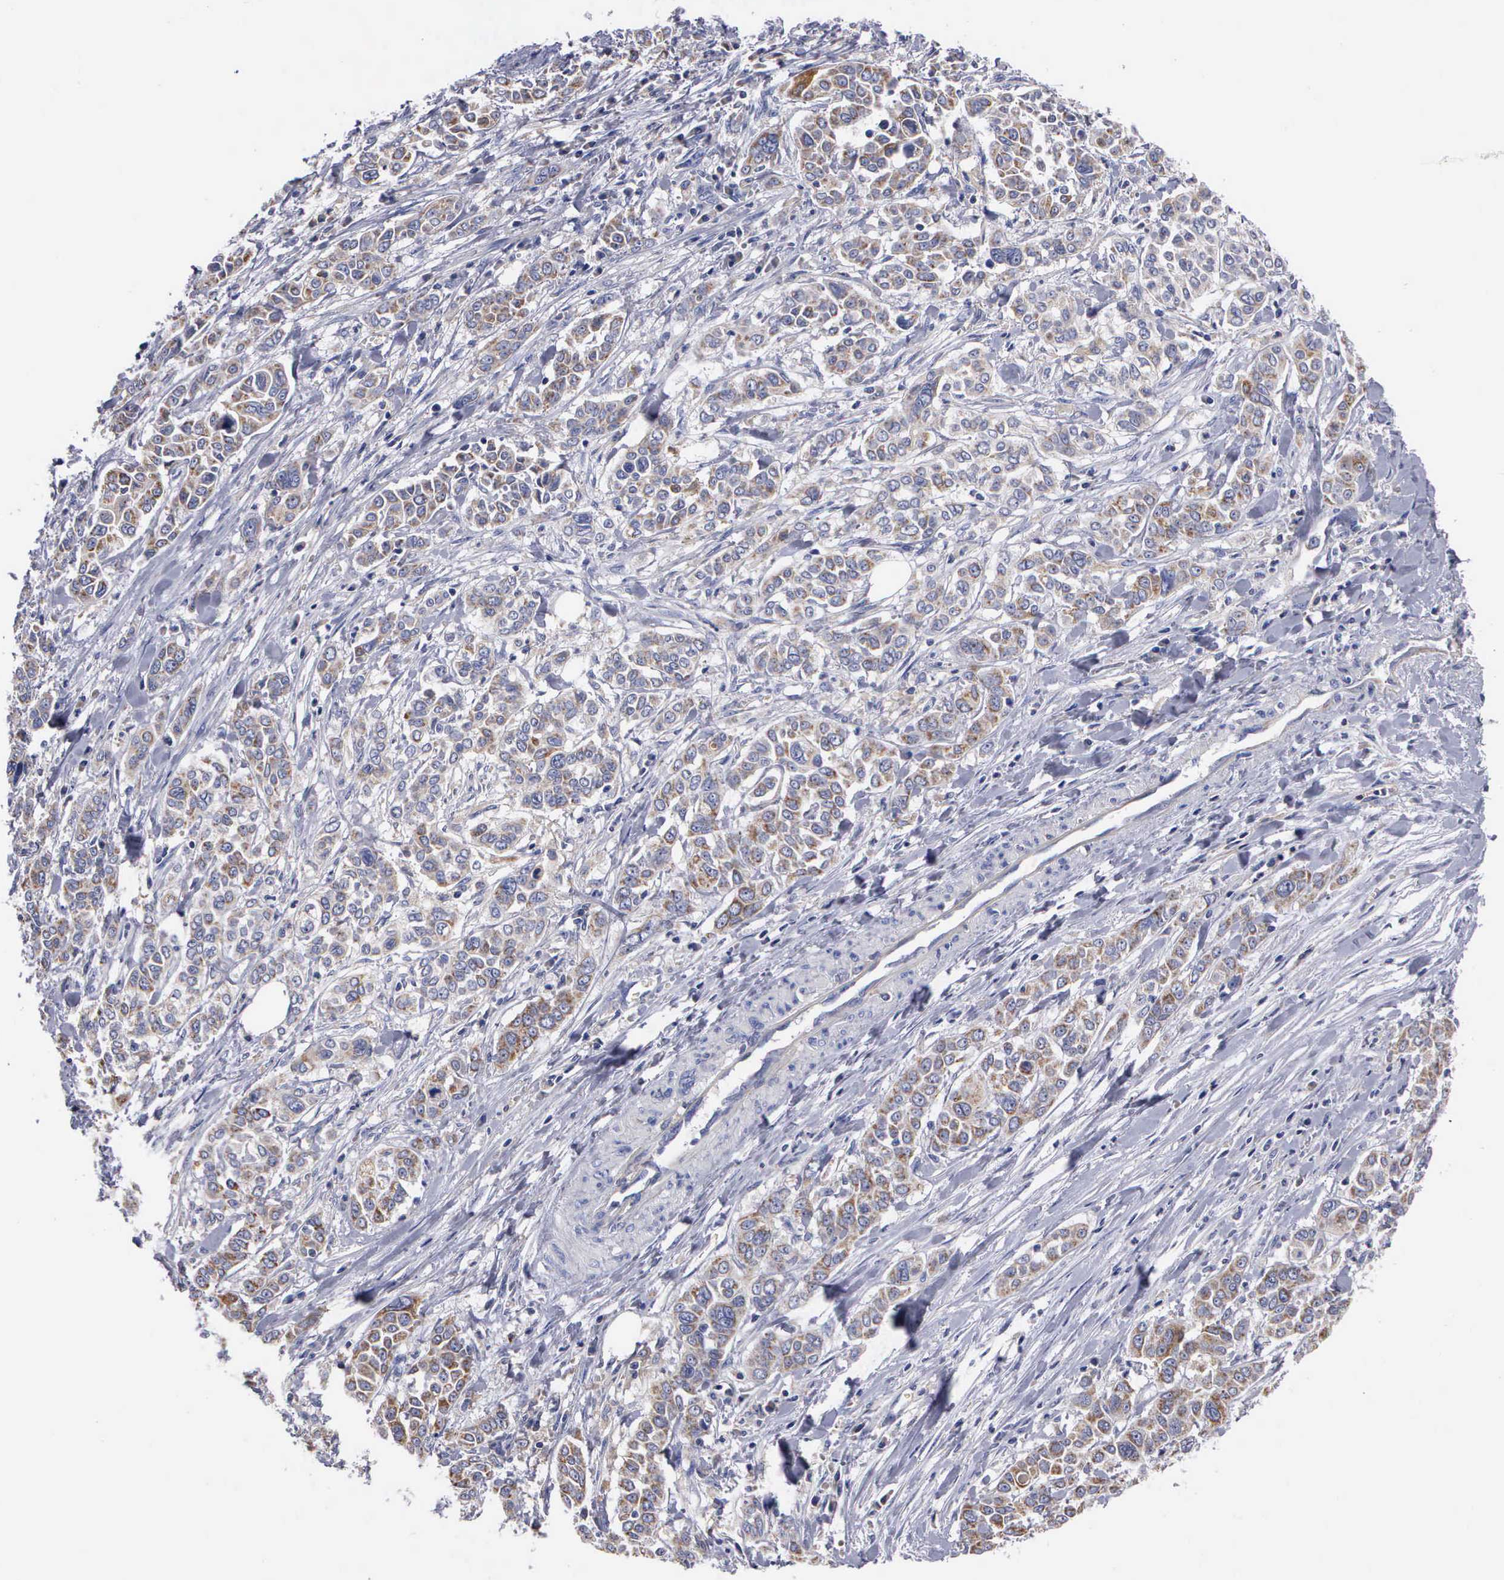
{"staining": {"intensity": "moderate", "quantity": "25%-75%", "location": "cytoplasmic/membranous"}, "tissue": "pancreatic cancer", "cell_type": "Tumor cells", "image_type": "cancer", "snomed": [{"axis": "morphology", "description": "Adenocarcinoma, NOS"}, {"axis": "topography", "description": "Pancreas"}], "caption": "This is a histology image of IHC staining of pancreatic cancer (adenocarcinoma), which shows moderate staining in the cytoplasmic/membranous of tumor cells.", "gene": "PTGS2", "patient": {"sex": "female", "age": 52}}